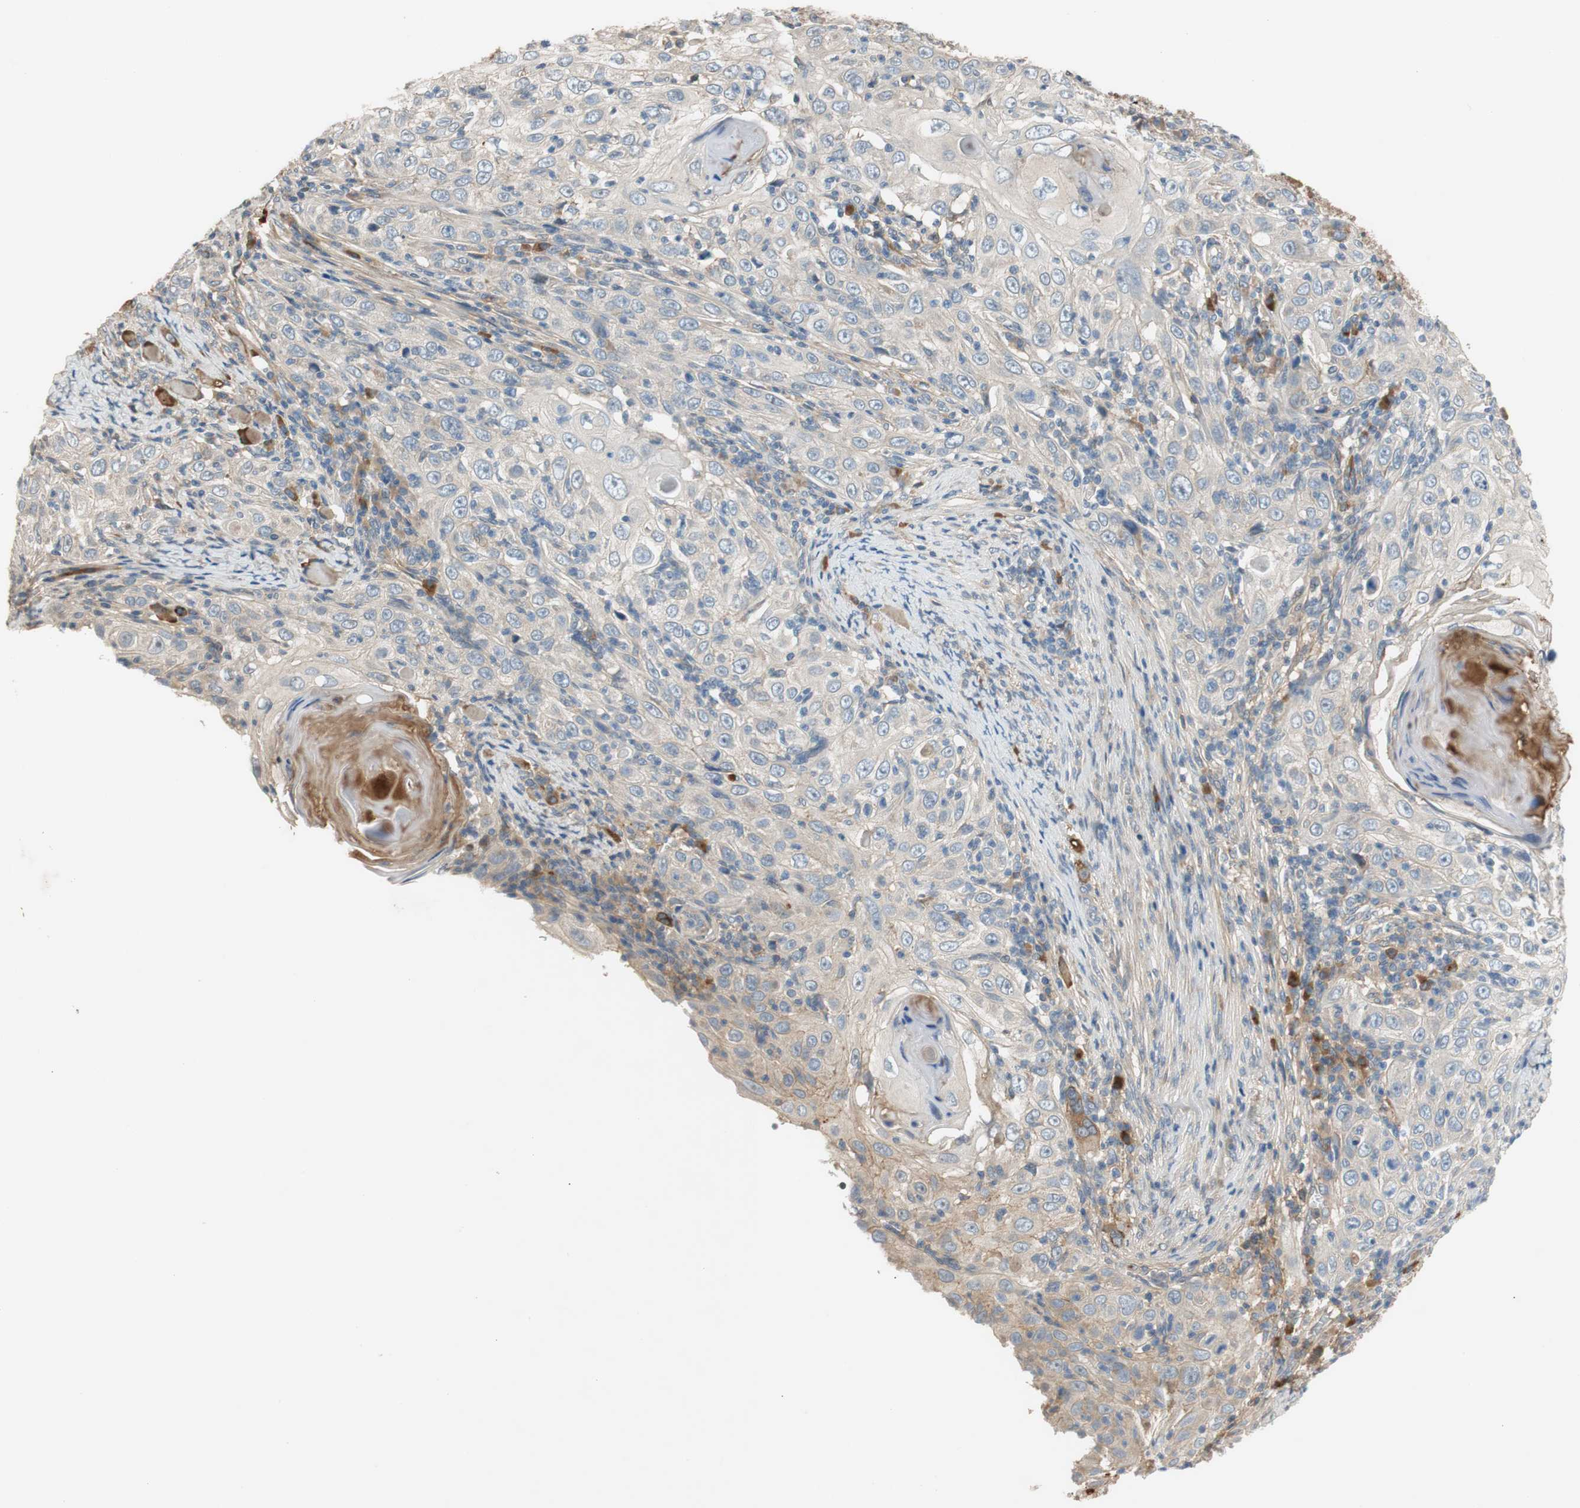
{"staining": {"intensity": "negative", "quantity": "none", "location": "none"}, "tissue": "skin cancer", "cell_type": "Tumor cells", "image_type": "cancer", "snomed": [{"axis": "morphology", "description": "Squamous cell carcinoma, NOS"}, {"axis": "topography", "description": "Skin"}], "caption": "A high-resolution photomicrograph shows immunohistochemistry (IHC) staining of squamous cell carcinoma (skin), which displays no significant staining in tumor cells.", "gene": "C4A", "patient": {"sex": "female", "age": 88}}